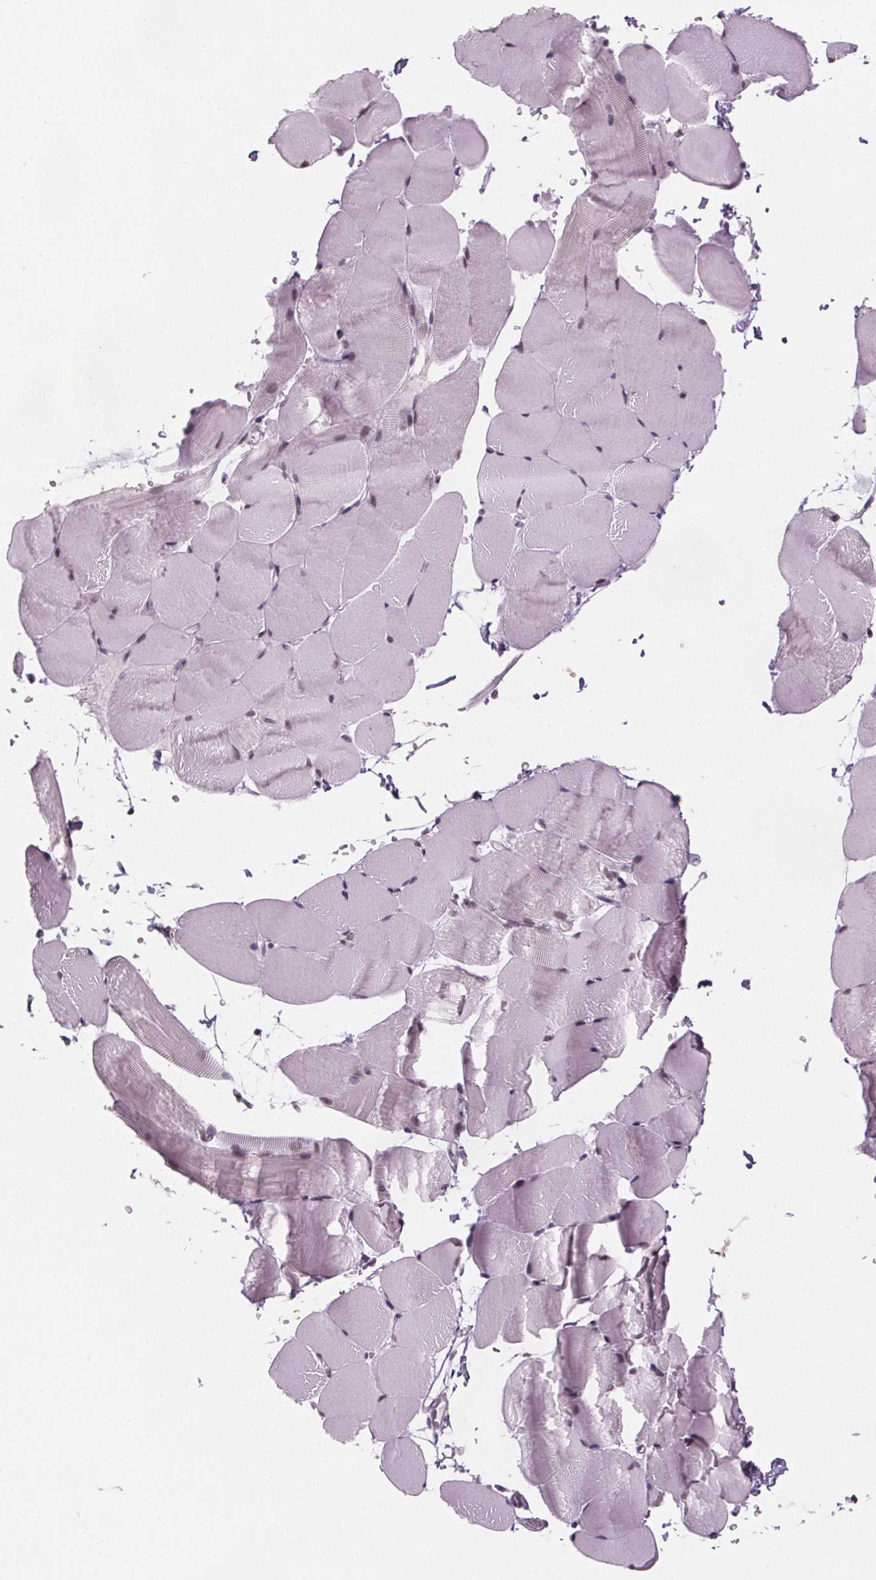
{"staining": {"intensity": "weak", "quantity": "<25%", "location": "nuclear"}, "tissue": "skeletal muscle", "cell_type": "Myocytes", "image_type": "normal", "snomed": [{"axis": "morphology", "description": "Normal tissue, NOS"}, {"axis": "topography", "description": "Skeletal muscle"}], "caption": "Histopathology image shows no significant protein positivity in myocytes of benign skeletal muscle. The staining is performed using DAB brown chromogen with nuclei counter-stained in using hematoxylin.", "gene": "ZNF572", "patient": {"sex": "female", "age": 37}}